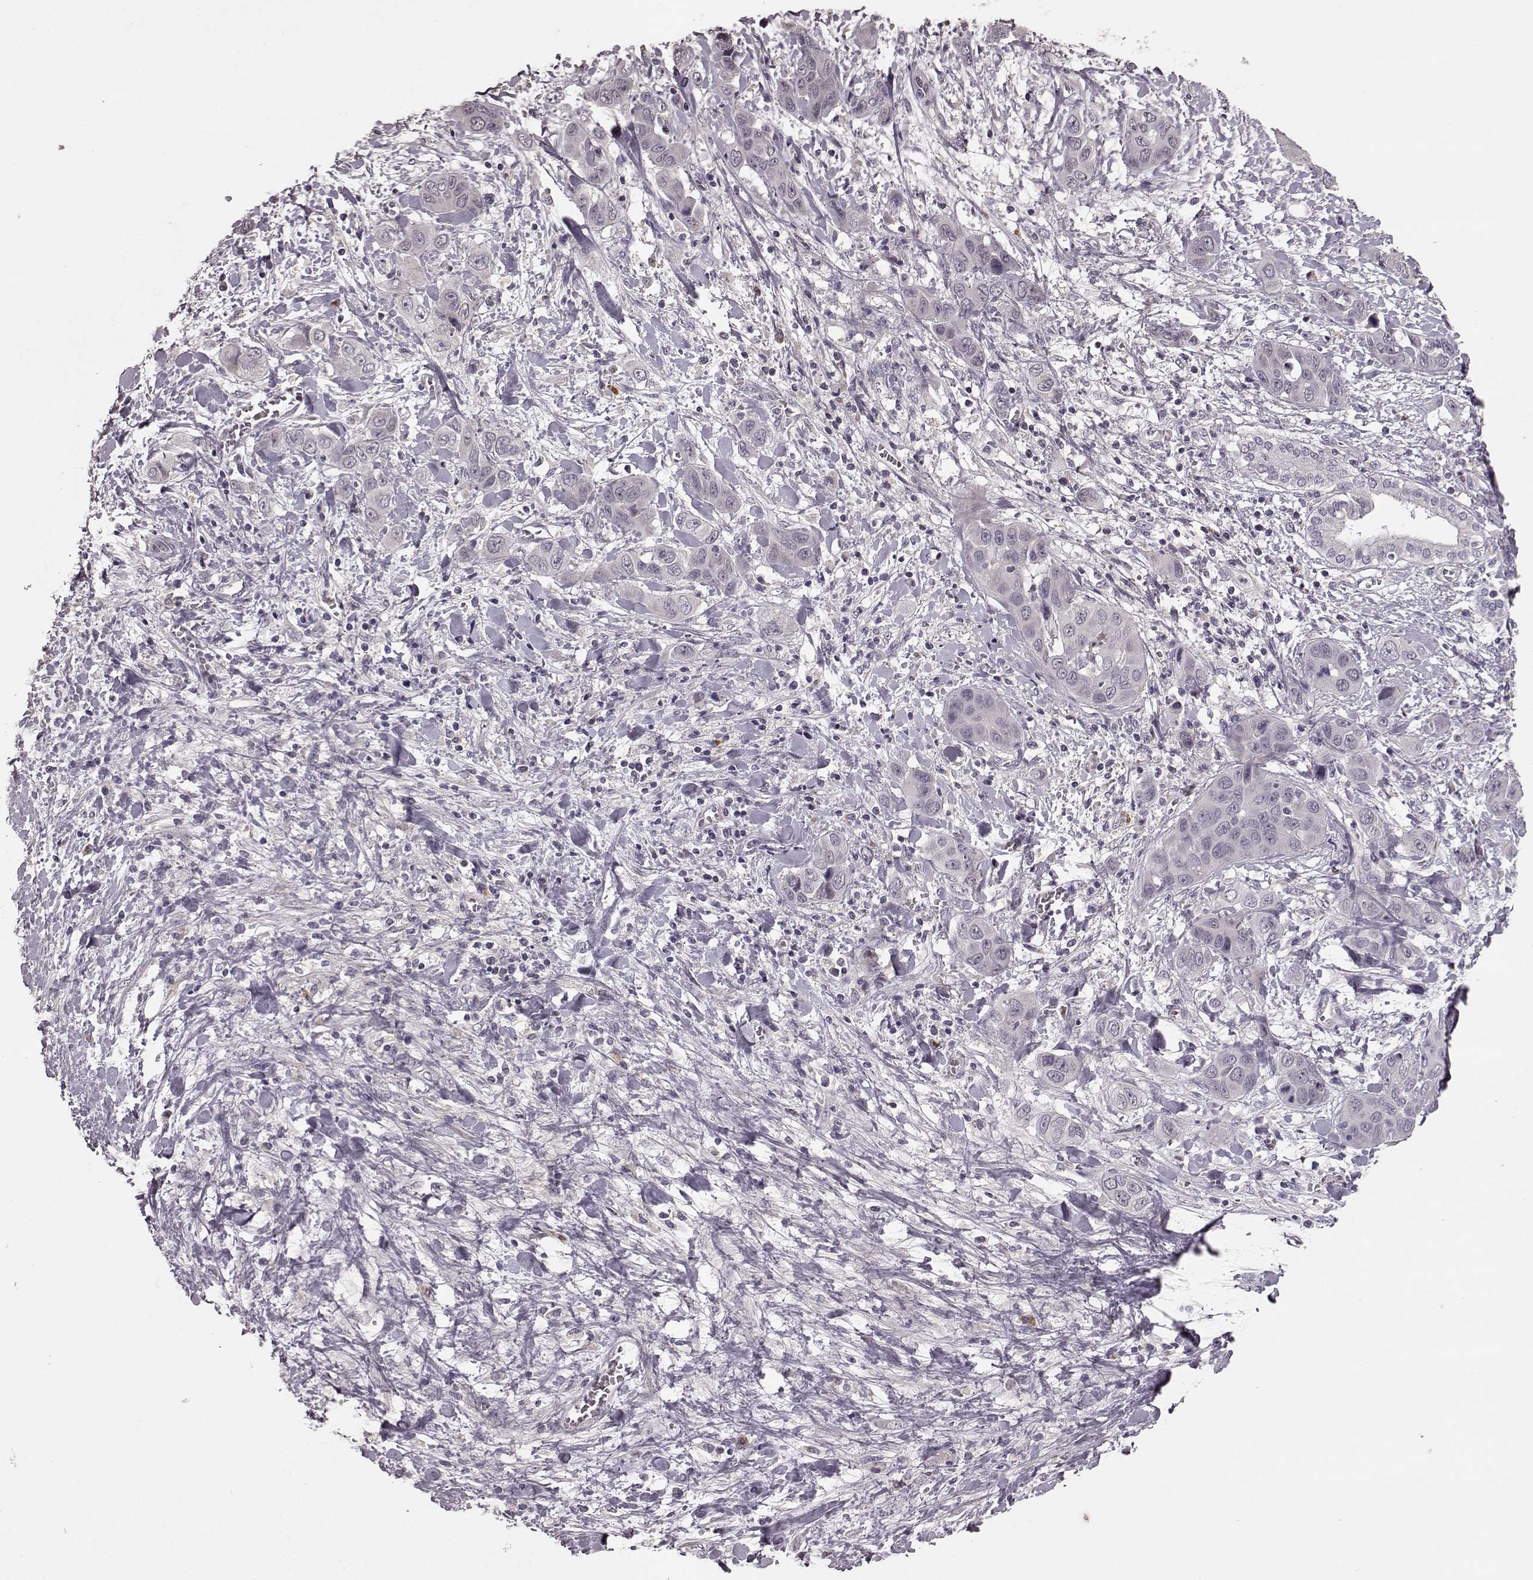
{"staining": {"intensity": "negative", "quantity": "none", "location": "none"}, "tissue": "liver cancer", "cell_type": "Tumor cells", "image_type": "cancer", "snomed": [{"axis": "morphology", "description": "Cholangiocarcinoma"}, {"axis": "topography", "description": "Liver"}], "caption": "The IHC image has no significant positivity in tumor cells of cholangiocarcinoma (liver) tissue.", "gene": "SLC52A3", "patient": {"sex": "female", "age": 52}}